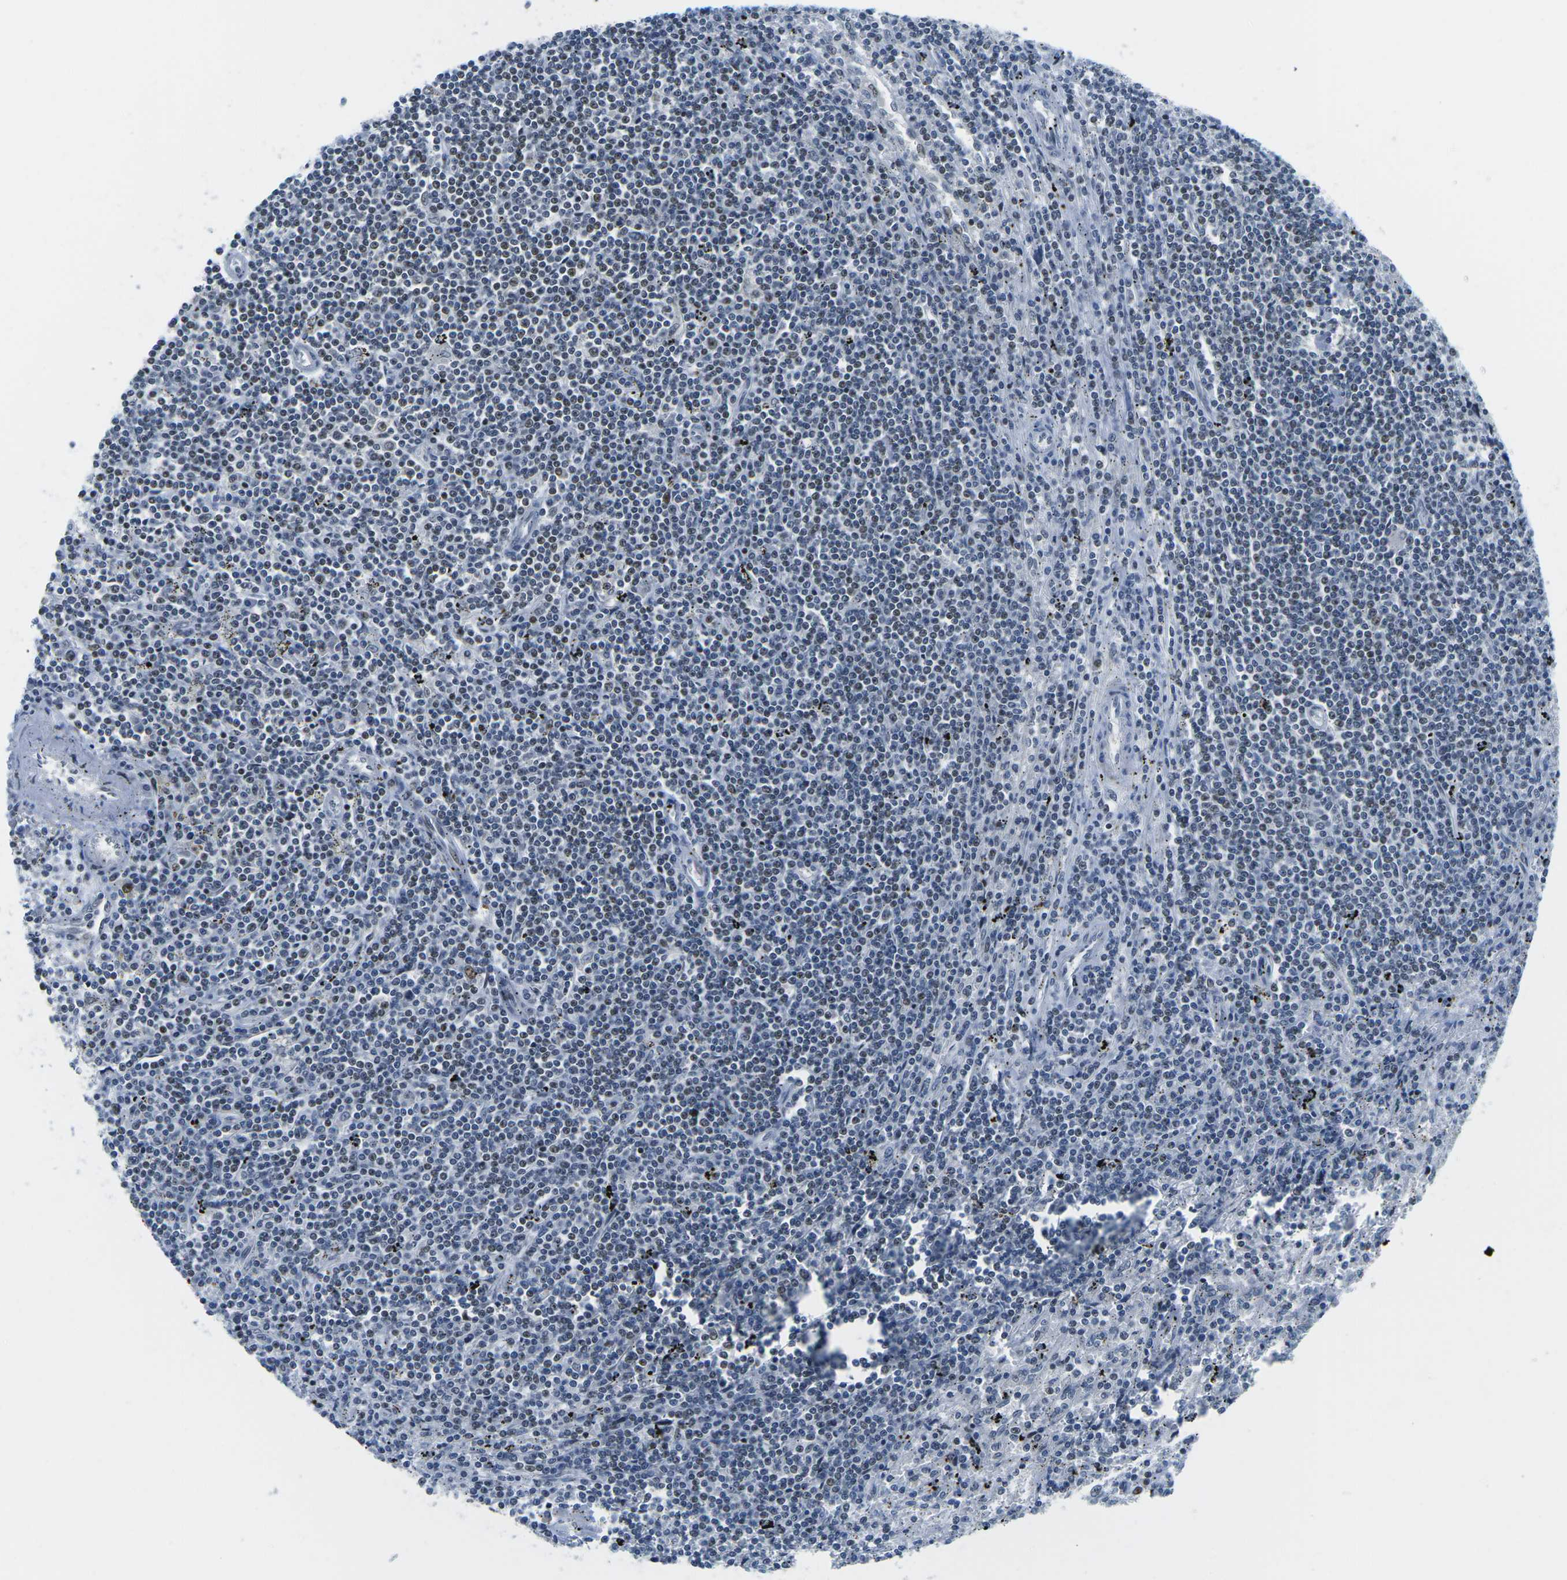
{"staining": {"intensity": "moderate", "quantity": "<25%", "location": "nuclear"}, "tissue": "lymphoma", "cell_type": "Tumor cells", "image_type": "cancer", "snomed": [{"axis": "morphology", "description": "Malignant lymphoma, non-Hodgkin's type, Low grade"}, {"axis": "topography", "description": "Spleen"}], "caption": "Brown immunohistochemical staining in low-grade malignant lymphoma, non-Hodgkin's type reveals moderate nuclear staining in about <25% of tumor cells. The staining is performed using DAB (3,3'-diaminobenzidine) brown chromogen to label protein expression. The nuclei are counter-stained blue using hematoxylin.", "gene": "PRPF8", "patient": {"sex": "male", "age": 76}}